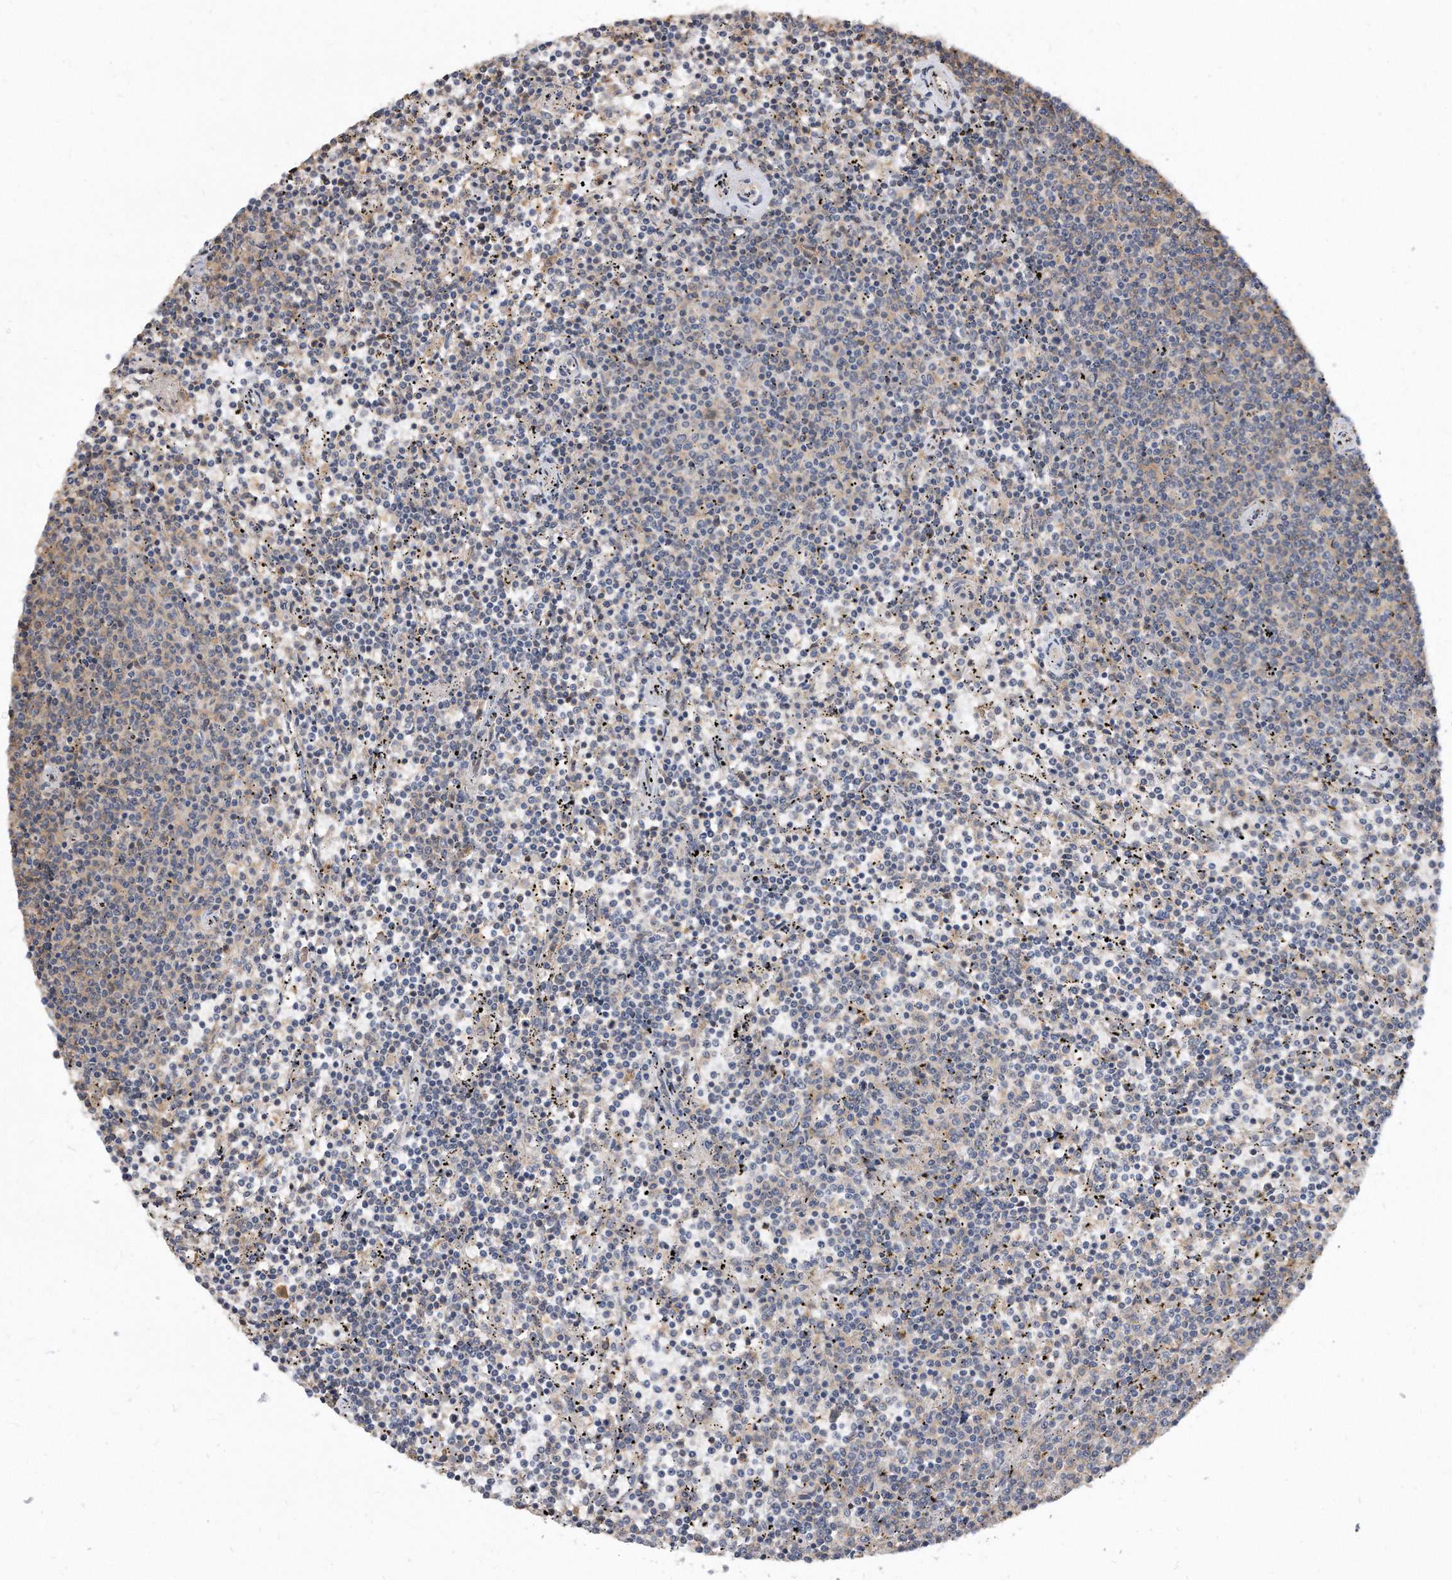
{"staining": {"intensity": "negative", "quantity": "none", "location": "none"}, "tissue": "lymphoma", "cell_type": "Tumor cells", "image_type": "cancer", "snomed": [{"axis": "morphology", "description": "Malignant lymphoma, non-Hodgkin's type, Low grade"}, {"axis": "topography", "description": "Spleen"}], "caption": "Tumor cells are negative for protein expression in human lymphoma.", "gene": "TCP1", "patient": {"sex": "female", "age": 50}}